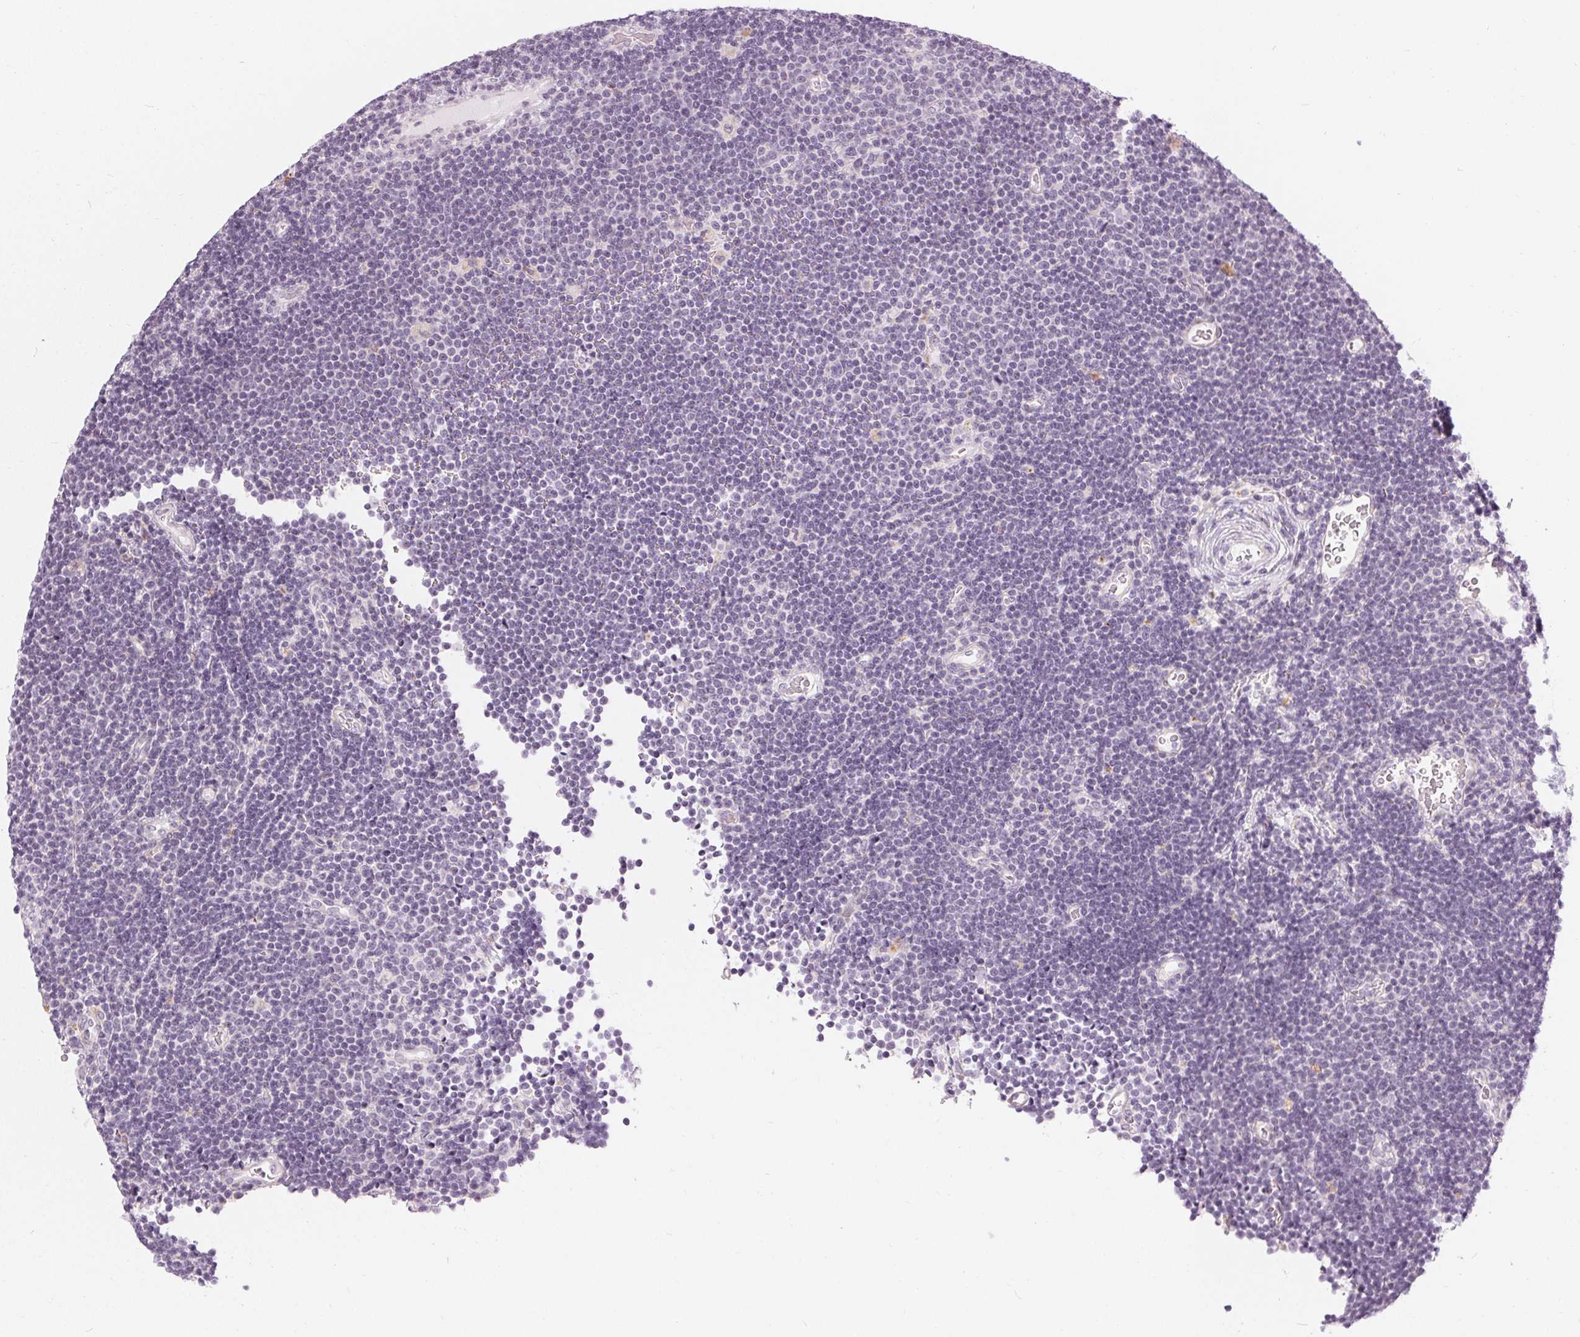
{"staining": {"intensity": "negative", "quantity": "none", "location": "none"}, "tissue": "lymphoma", "cell_type": "Tumor cells", "image_type": "cancer", "snomed": [{"axis": "morphology", "description": "Malignant lymphoma, non-Hodgkin's type, Low grade"}, {"axis": "topography", "description": "Brain"}], "caption": "DAB (3,3'-diaminobenzidine) immunohistochemical staining of human lymphoma displays no significant positivity in tumor cells. Brightfield microscopy of immunohistochemistry stained with DAB (3,3'-diaminobenzidine) (brown) and hematoxylin (blue), captured at high magnification.", "gene": "HOPX", "patient": {"sex": "female", "age": 66}}